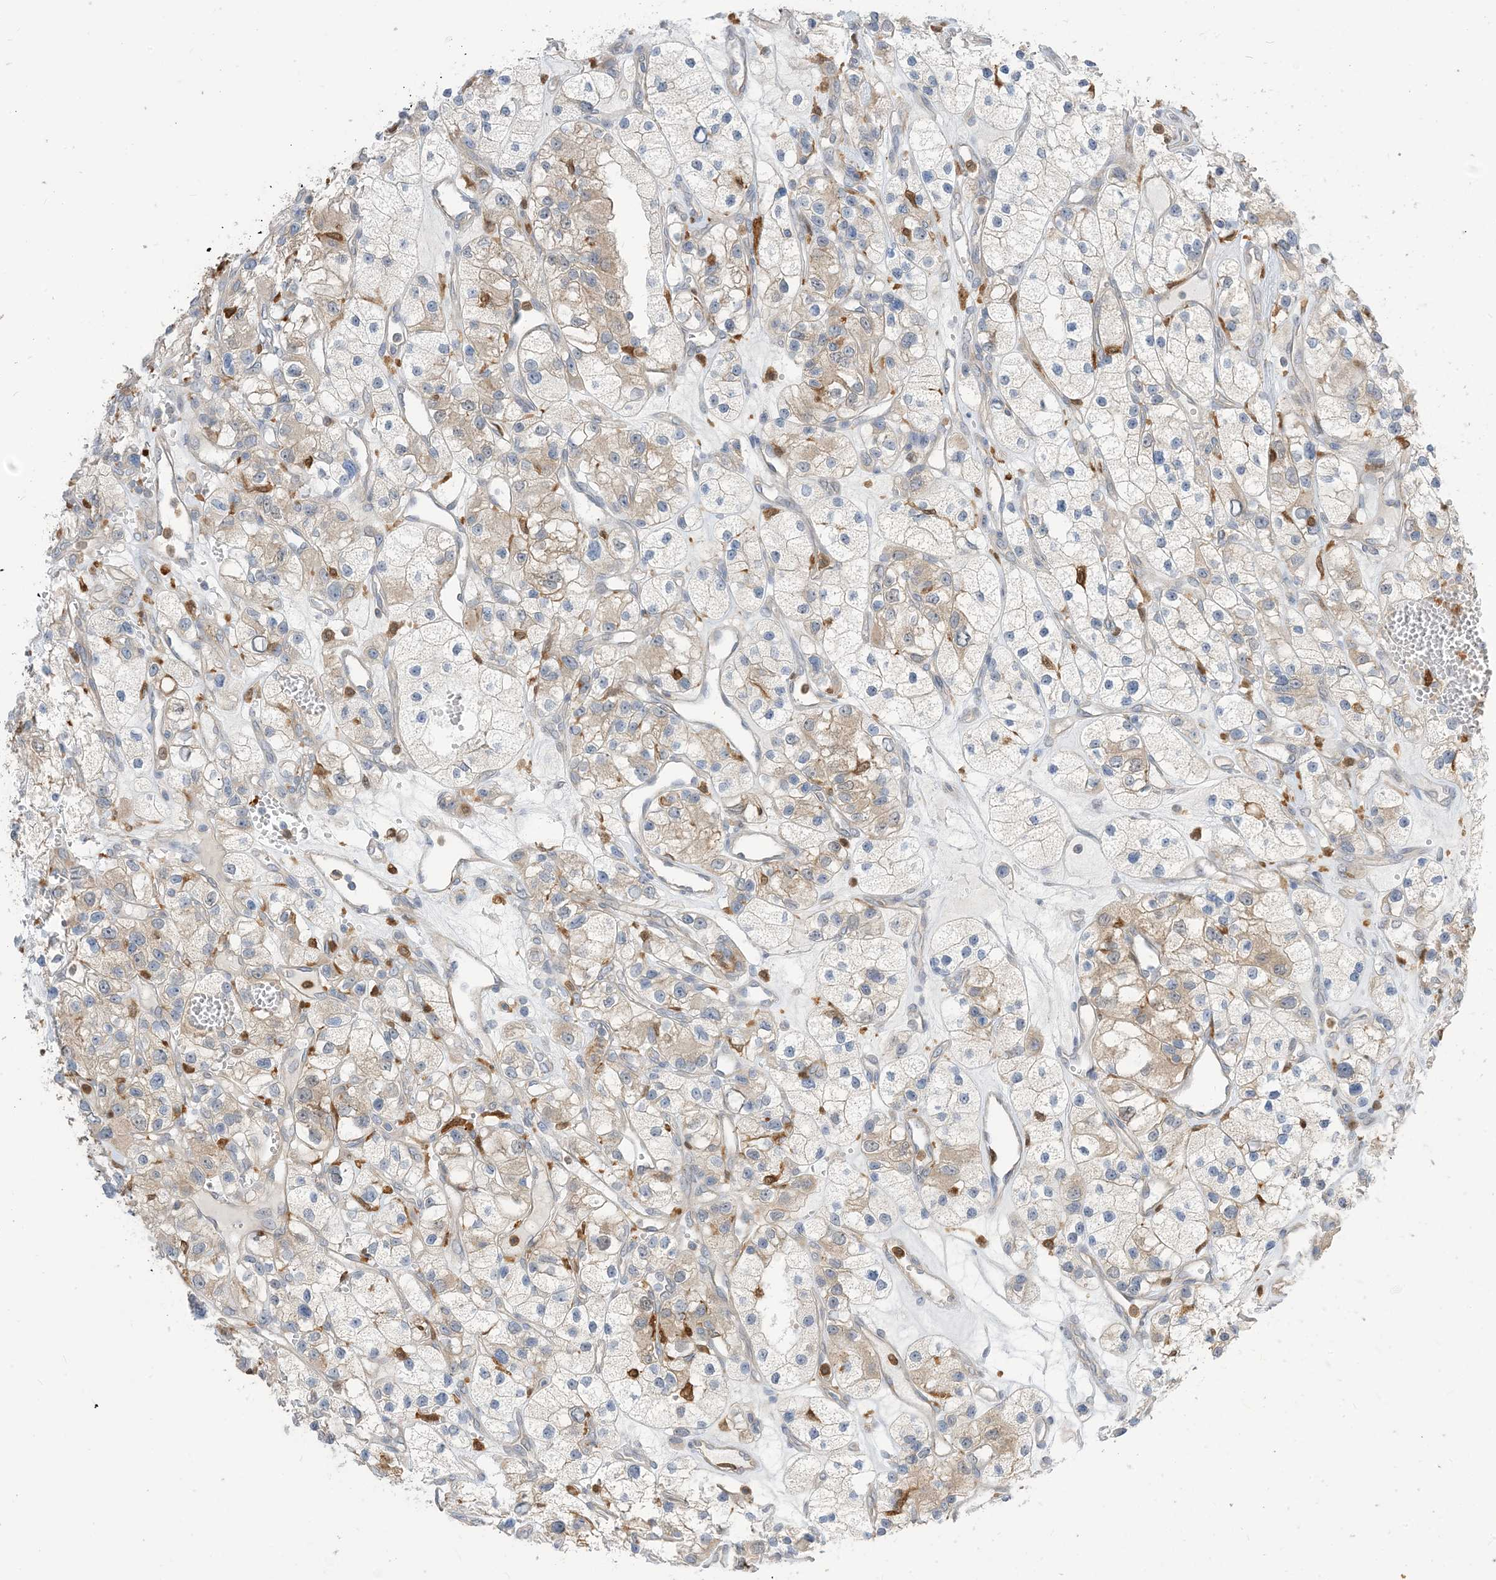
{"staining": {"intensity": "weak", "quantity": "25%-75%", "location": "cytoplasmic/membranous"}, "tissue": "renal cancer", "cell_type": "Tumor cells", "image_type": "cancer", "snomed": [{"axis": "morphology", "description": "Adenocarcinoma, NOS"}, {"axis": "topography", "description": "Kidney"}], "caption": "Brown immunohistochemical staining in adenocarcinoma (renal) shows weak cytoplasmic/membranous staining in approximately 25%-75% of tumor cells.", "gene": "NAGK", "patient": {"sex": "female", "age": 57}}